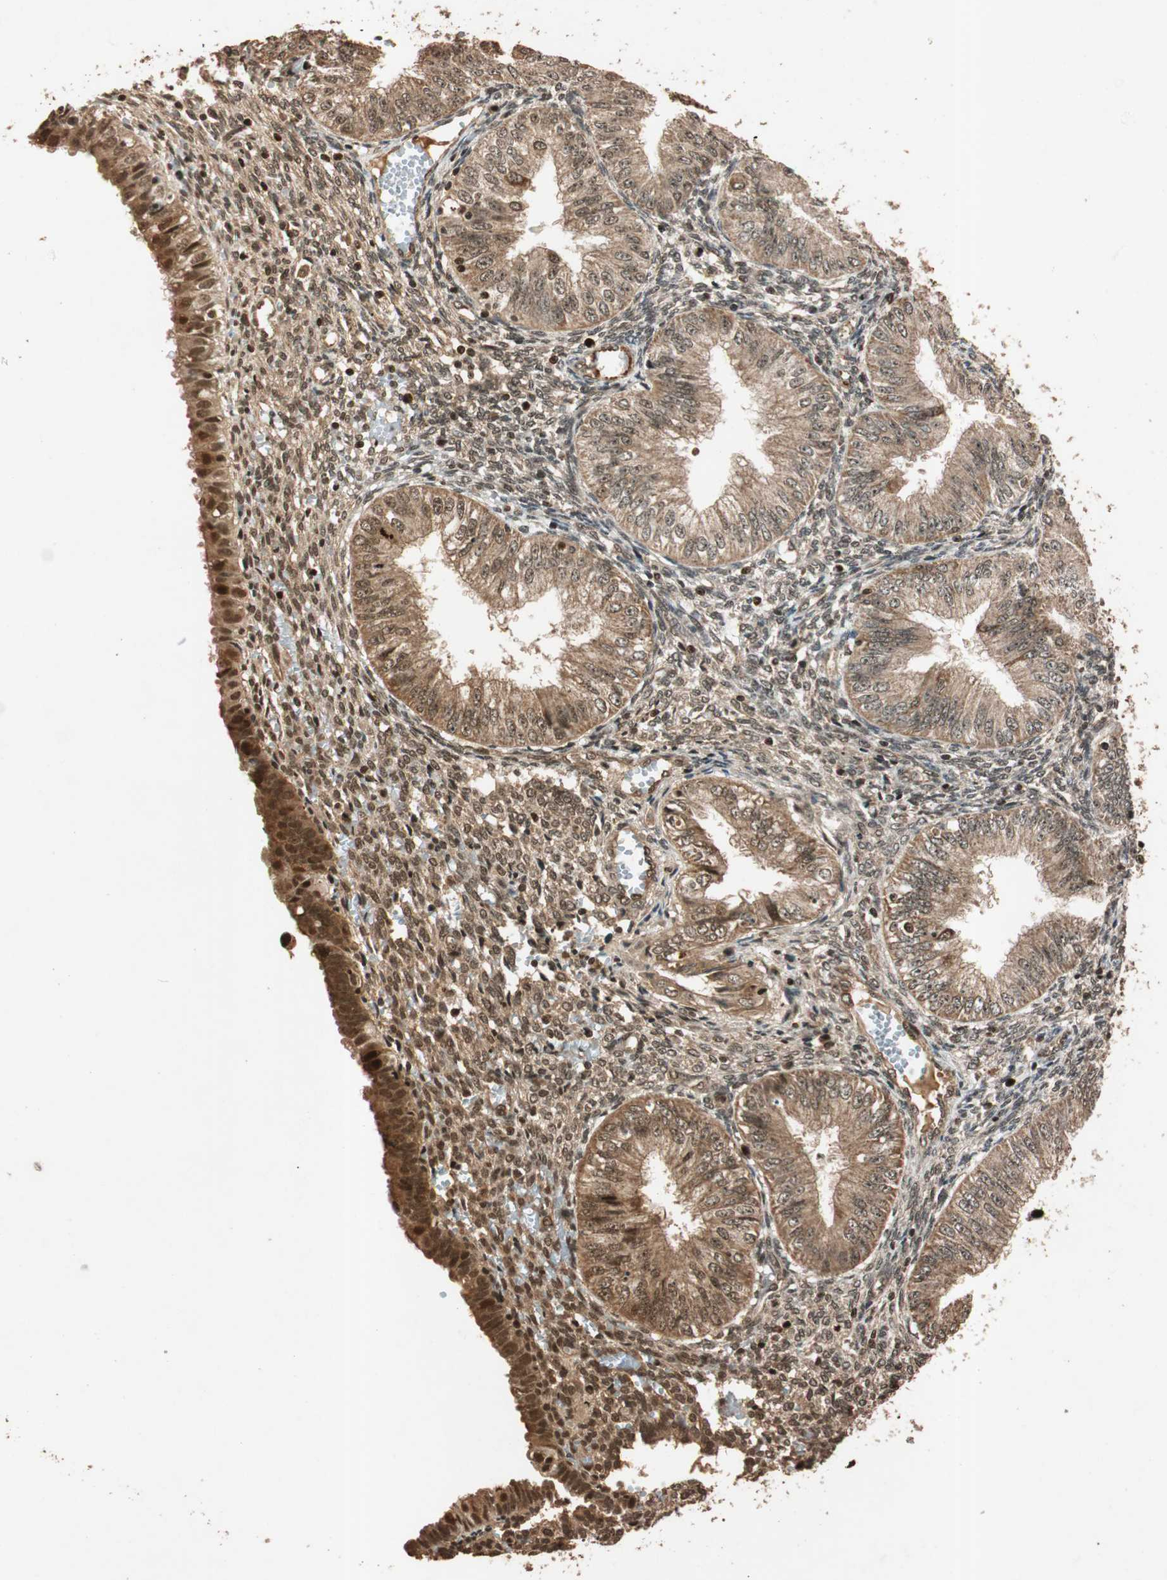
{"staining": {"intensity": "moderate", "quantity": ">75%", "location": "cytoplasmic/membranous"}, "tissue": "endometrial cancer", "cell_type": "Tumor cells", "image_type": "cancer", "snomed": [{"axis": "morphology", "description": "Normal tissue, NOS"}, {"axis": "morphology", "description": "Adenocarcinoma, NOS"}, {"axis": "topography", "description": "Endometrium"}], "caption": "This image reveals IHC staining of adenocarcinoma (endometrial), with medium moderate cytoplasmic/membranous positivity in about >75% of tumor cells.", "gene": "ALKBH5", "patient": {"sex": "female", "age": 53}}